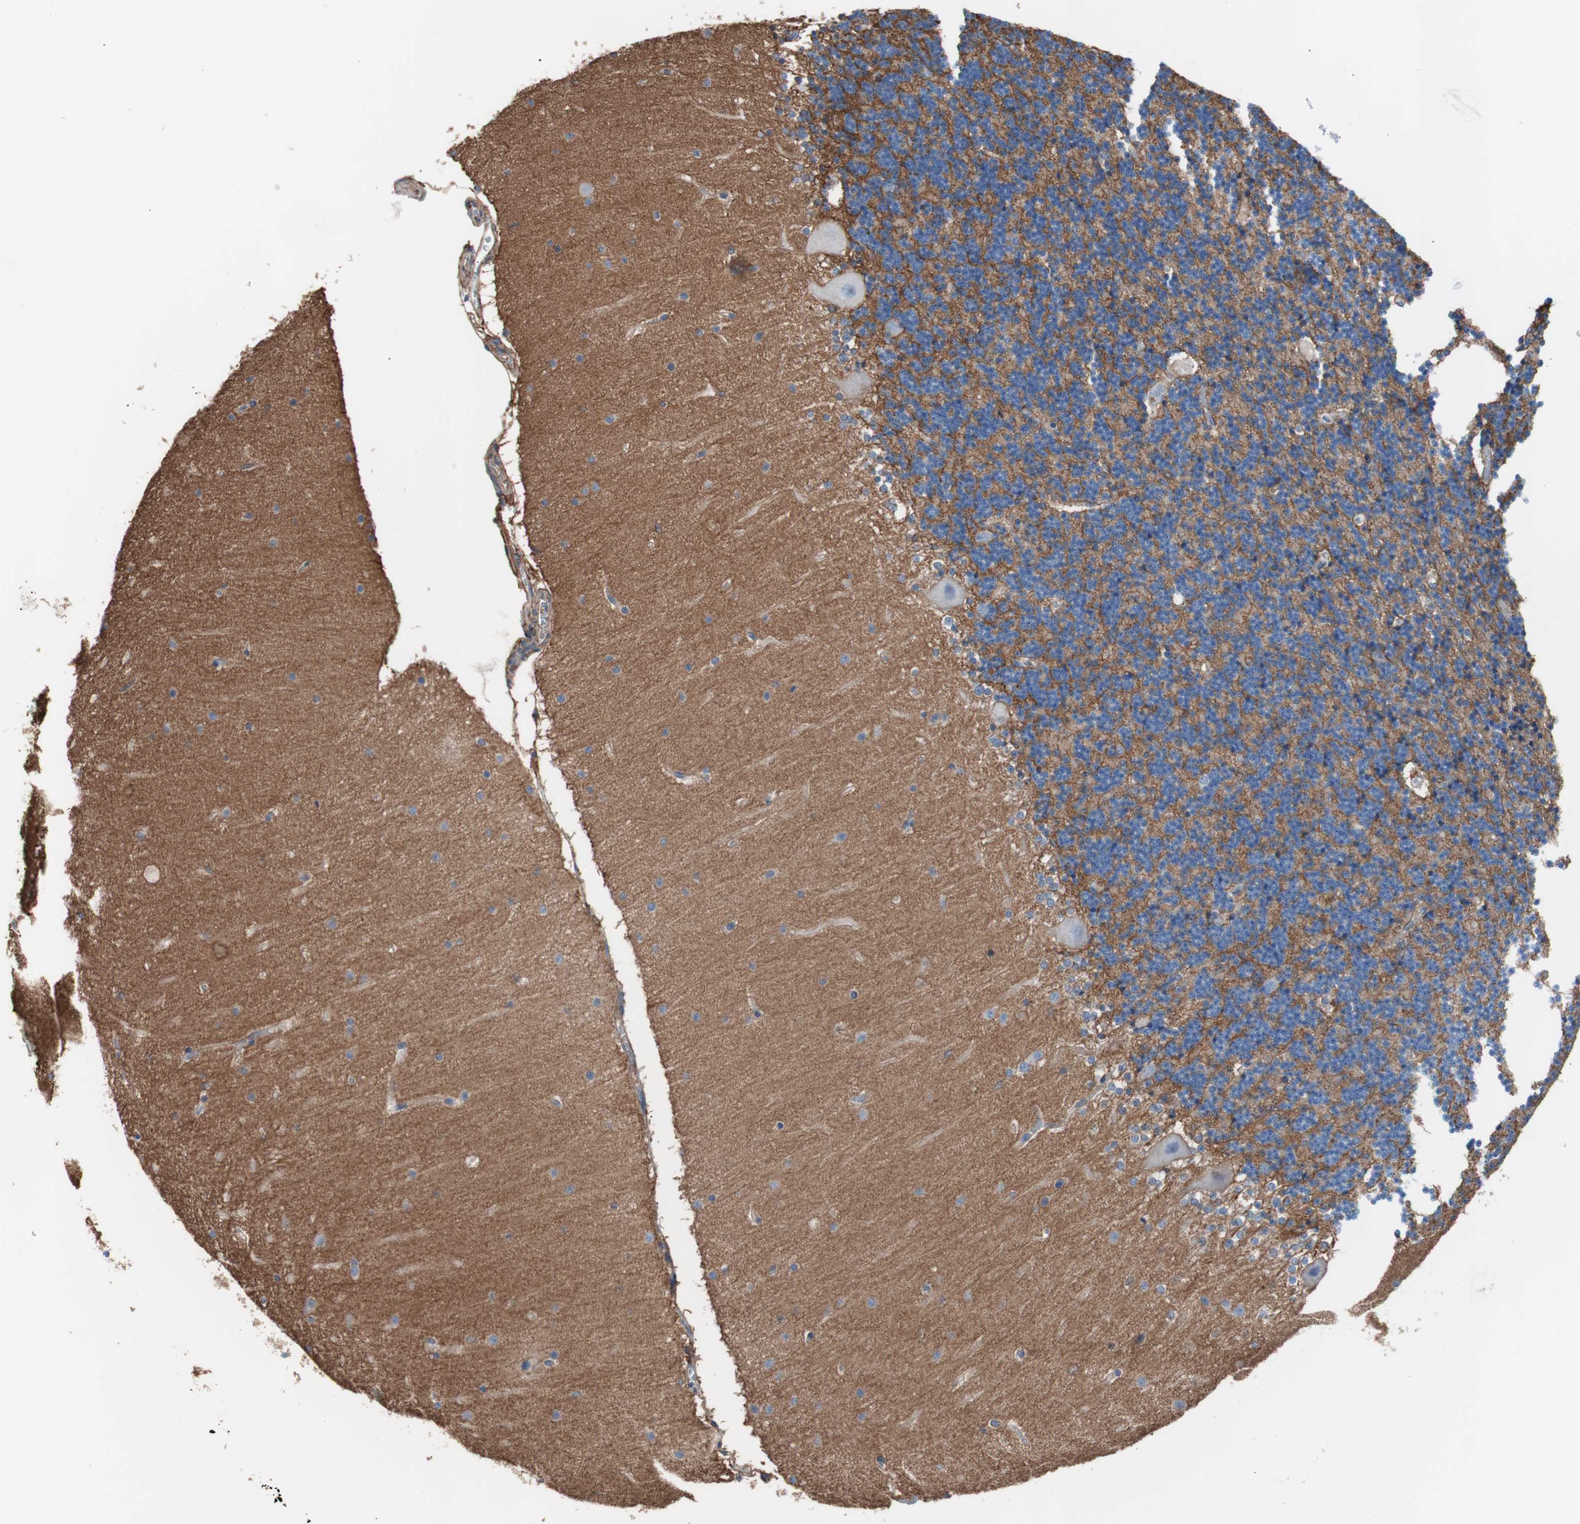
{"staining": {"intensity": "negative", "quantity": "none", "location": "none"}, "tissue": "cerebellum", "cell_type": "Cells in granular layer", "image_type": "normal", "snomed": [{"axis": "morphology", "description": "Normal tissue, NOS"}, {"axis": "topography", "description": "Cerebellum"}], "caption": "Immunohistochemistry of benign cerebellum displays no positivity in cells in granular layer.", "gene": "CD81", "patient": {"sex": "female", "age": 54}}